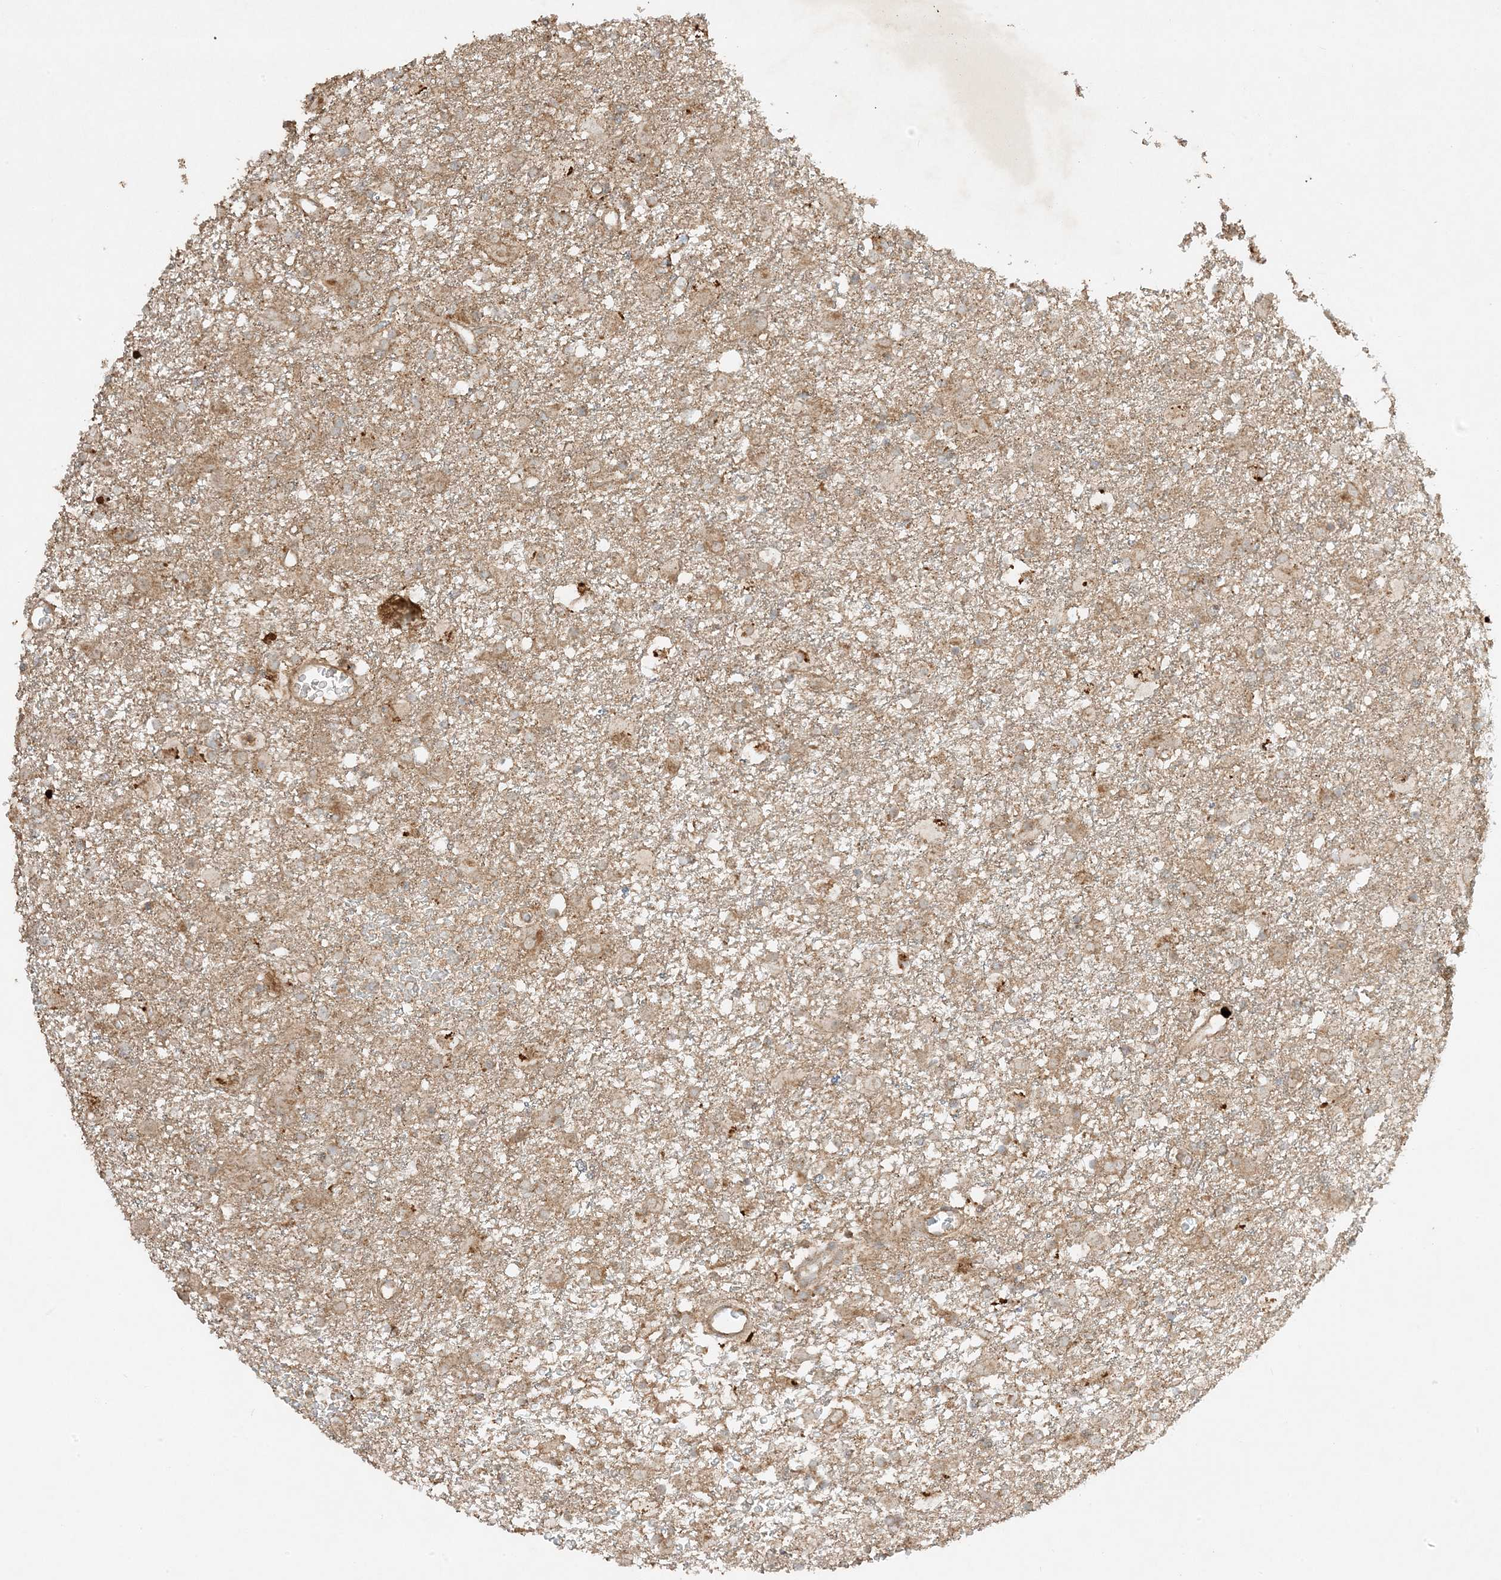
{"staining": {"intensity": "weak", "quantity": "25%-75%", "location": "cytoplasmic/membranous"}, "tissue": "glioma", "cell_type": "Tumor cells", "image_type": "cancer", "snomed": [{"axis": "morphology", "description": "Glioma, malignant, Low grade"}, {"axis": "topography", "description": "Brain"}], "caption": "Protein staining of low-grade glioma (malignant) tissue exhibits weak cytoplasmic/membranous expression in approximately 25%-75% of tumor cells. (IHC, brightfield microscopy, high magnification).", "gene": "XRN1", "patient": {"sex": "male", "age": 65}}